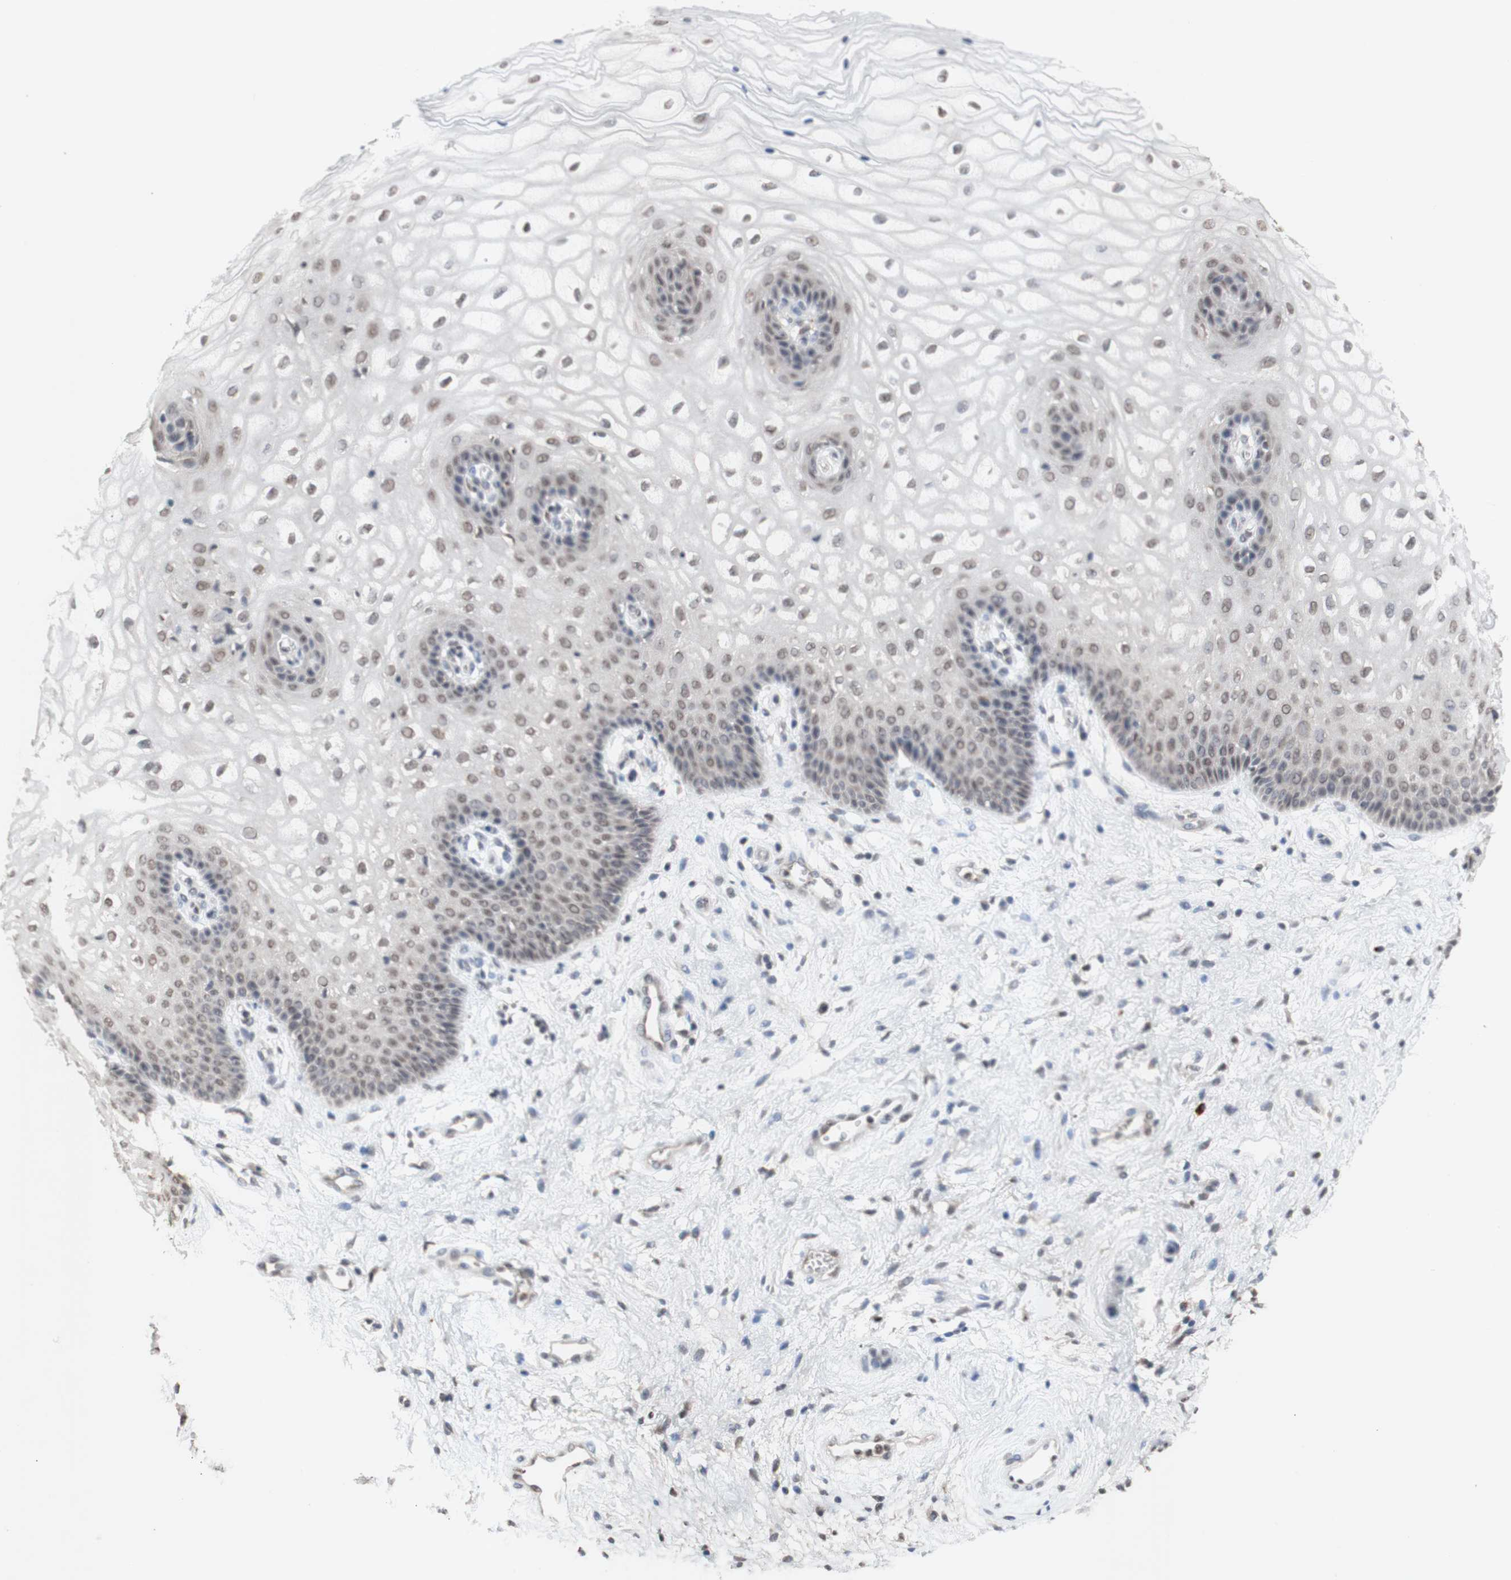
{"staining": {"intensity": "weak", "quantity": ">75%", "location": "nuclear"}, "tissue": "vagina", "cell_type": "Squamous epithelial cells", "image_type": "normal", "snomed": [{"axis": "morphology", "description": "Normal tissue, NOS"}, {"axis": "topography", "description": "Vagina"}], "caption": "Protein staining by immunohistochemistry (IHC) reveals weak nuclear expression in about >75% of squamous epithelial cells in unremarkable vagina. (DAB (3,3'-diaminobenzidine) IHC with brightfield microscopy, high magnification).", "gene": "SFPQ", "patient": {"sex": "female", "age": 34}}